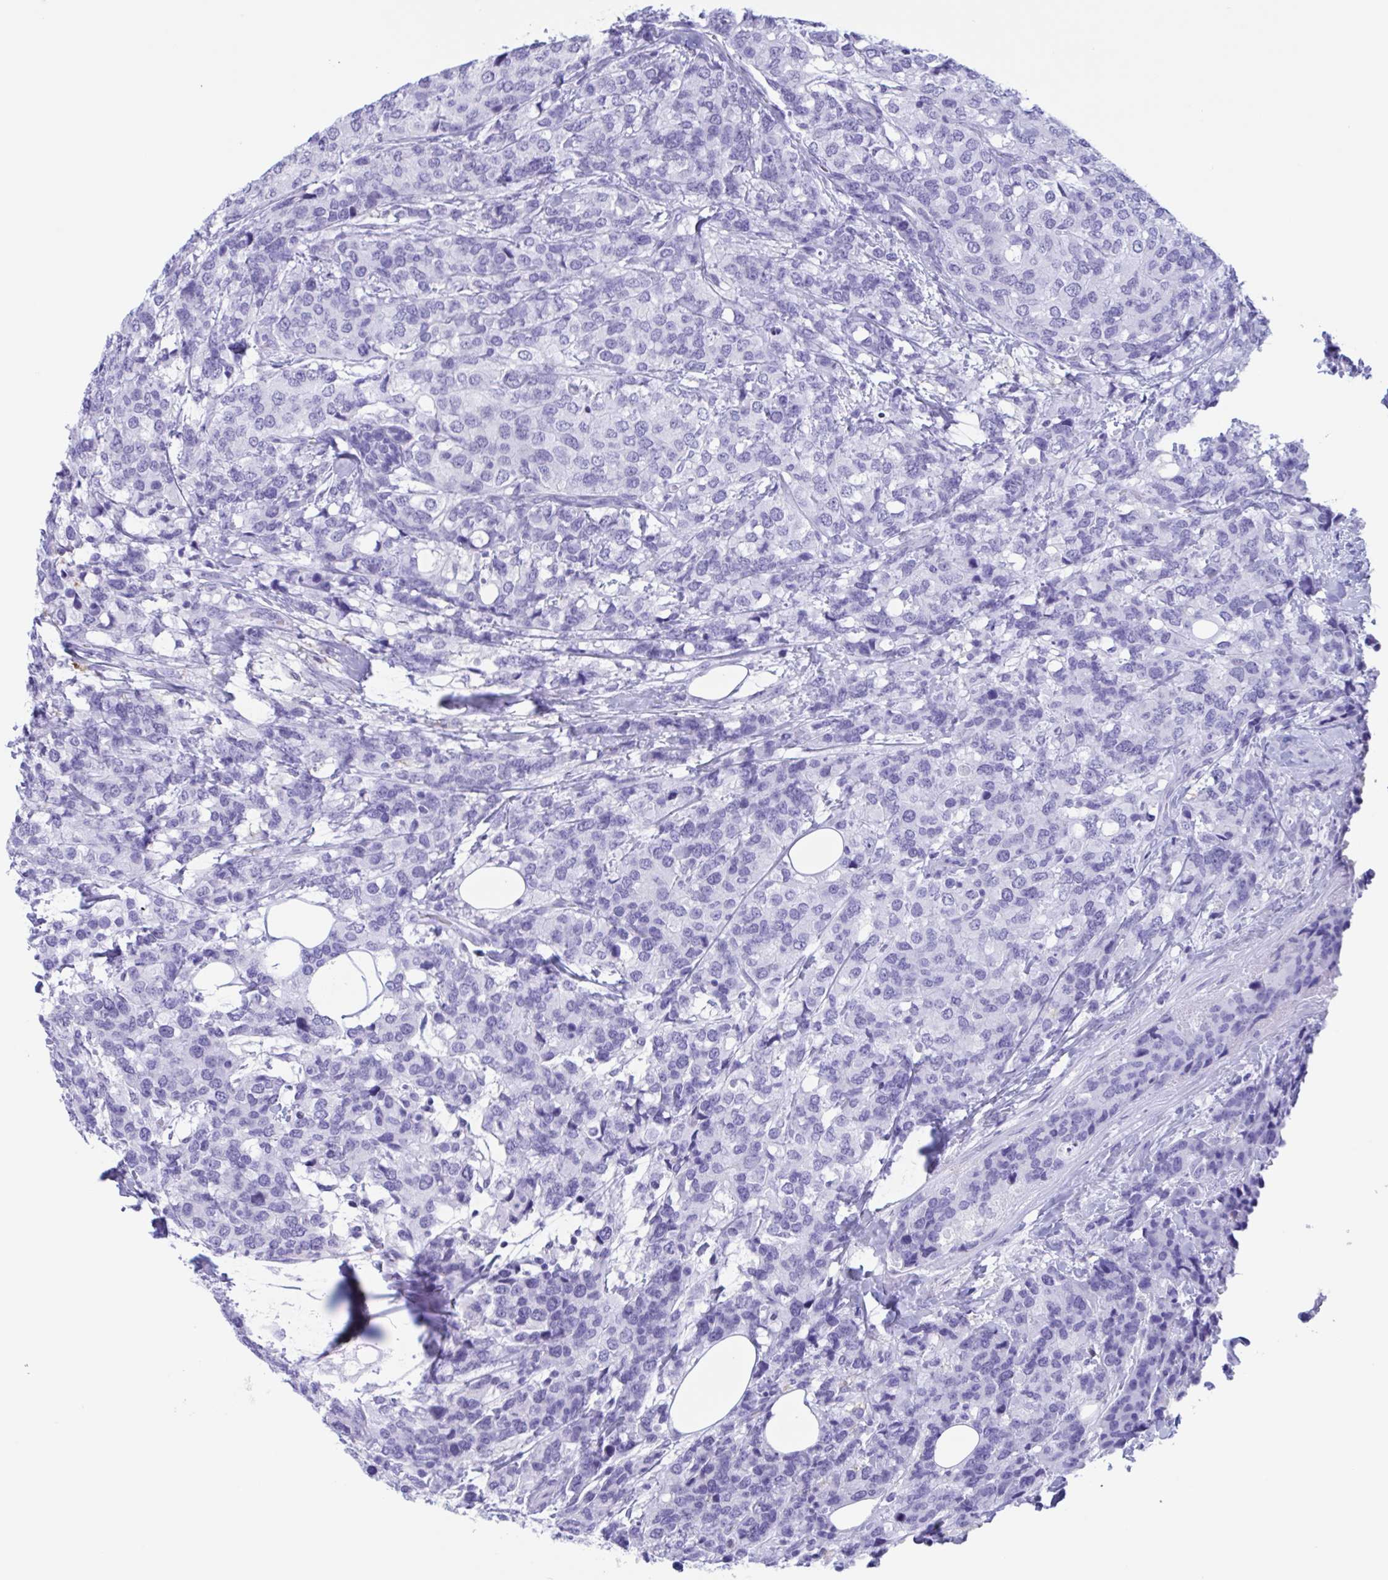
{"staining": {"intensity": "negative", "quantity": "none", "location": "none"}, "tissue": "breast cancer", "cell_type": "Tumor cells", "image_type": "cancer", "snomed": [{"axis": "morphology", "description": "Lobular carcinoma"}, {"axis": "topography", "description": "Breast"}], "caption": "Immunohistochemistry (IHC) photomicrograph of human breast cancer stained for a protein (brown), which shows no positivity in tumor cells. (DAB immunohistochemistry, high magnification).", "gene": "ZNF850", "patient": {"sex": "female", "age": 59}}